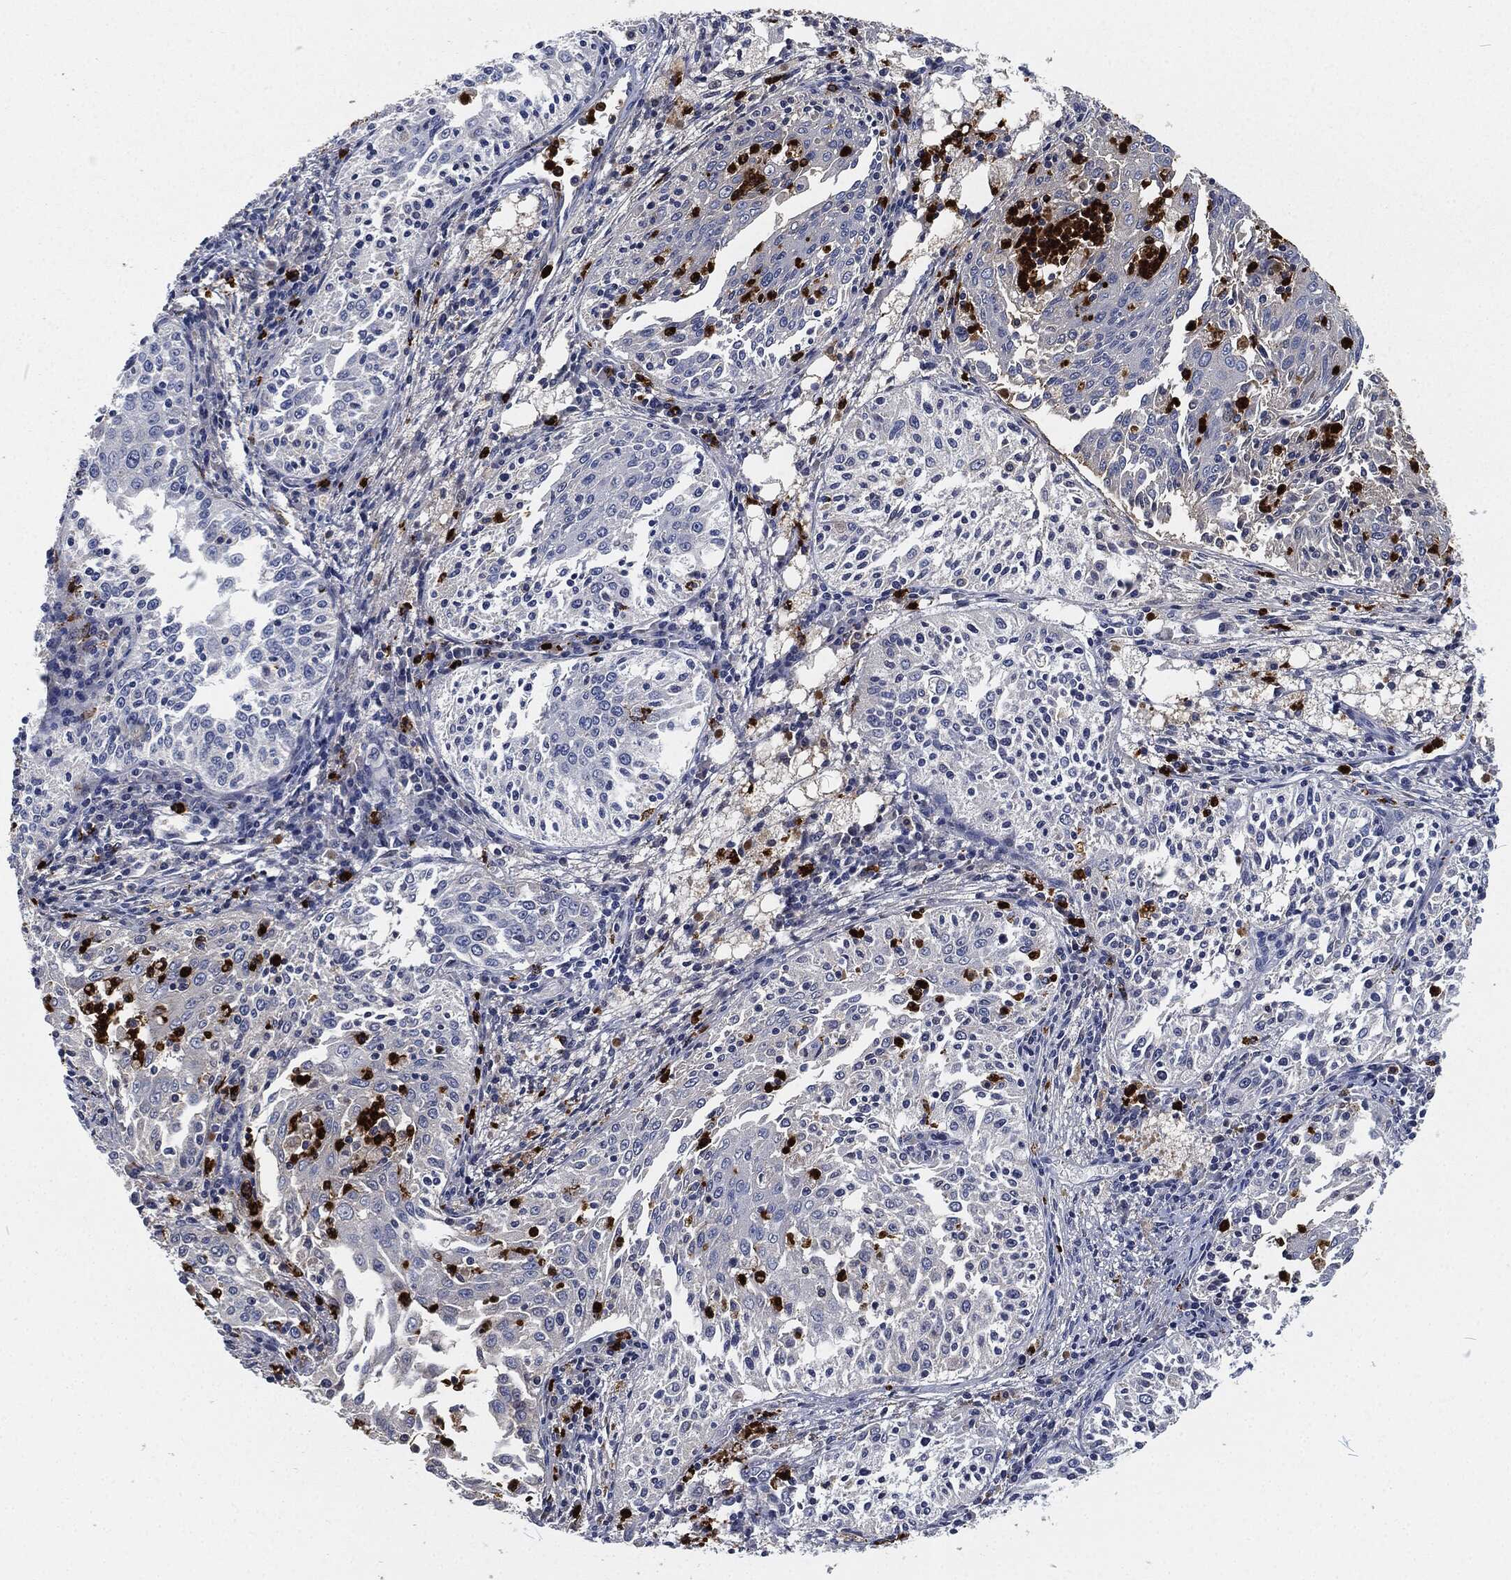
{"staining": {"intensity": "negative", "quantity": "none", "location": "none"}, "tissue": "cervical cancer", "cell_type": "Tumor cells", "image_type": "cancer", "snomed": [{"axis": "morphology", "description": "Squamous cell carcinoma, NOS"}, {"axis": "topography", "description": "Cervix"}], "caption": "Cervical squamous cell carcinoma stained for a protein using immunohistochemistry shows no expression tumor cells.", "gene": "MPO", "patient": {"sex": "female", "age": 41}}